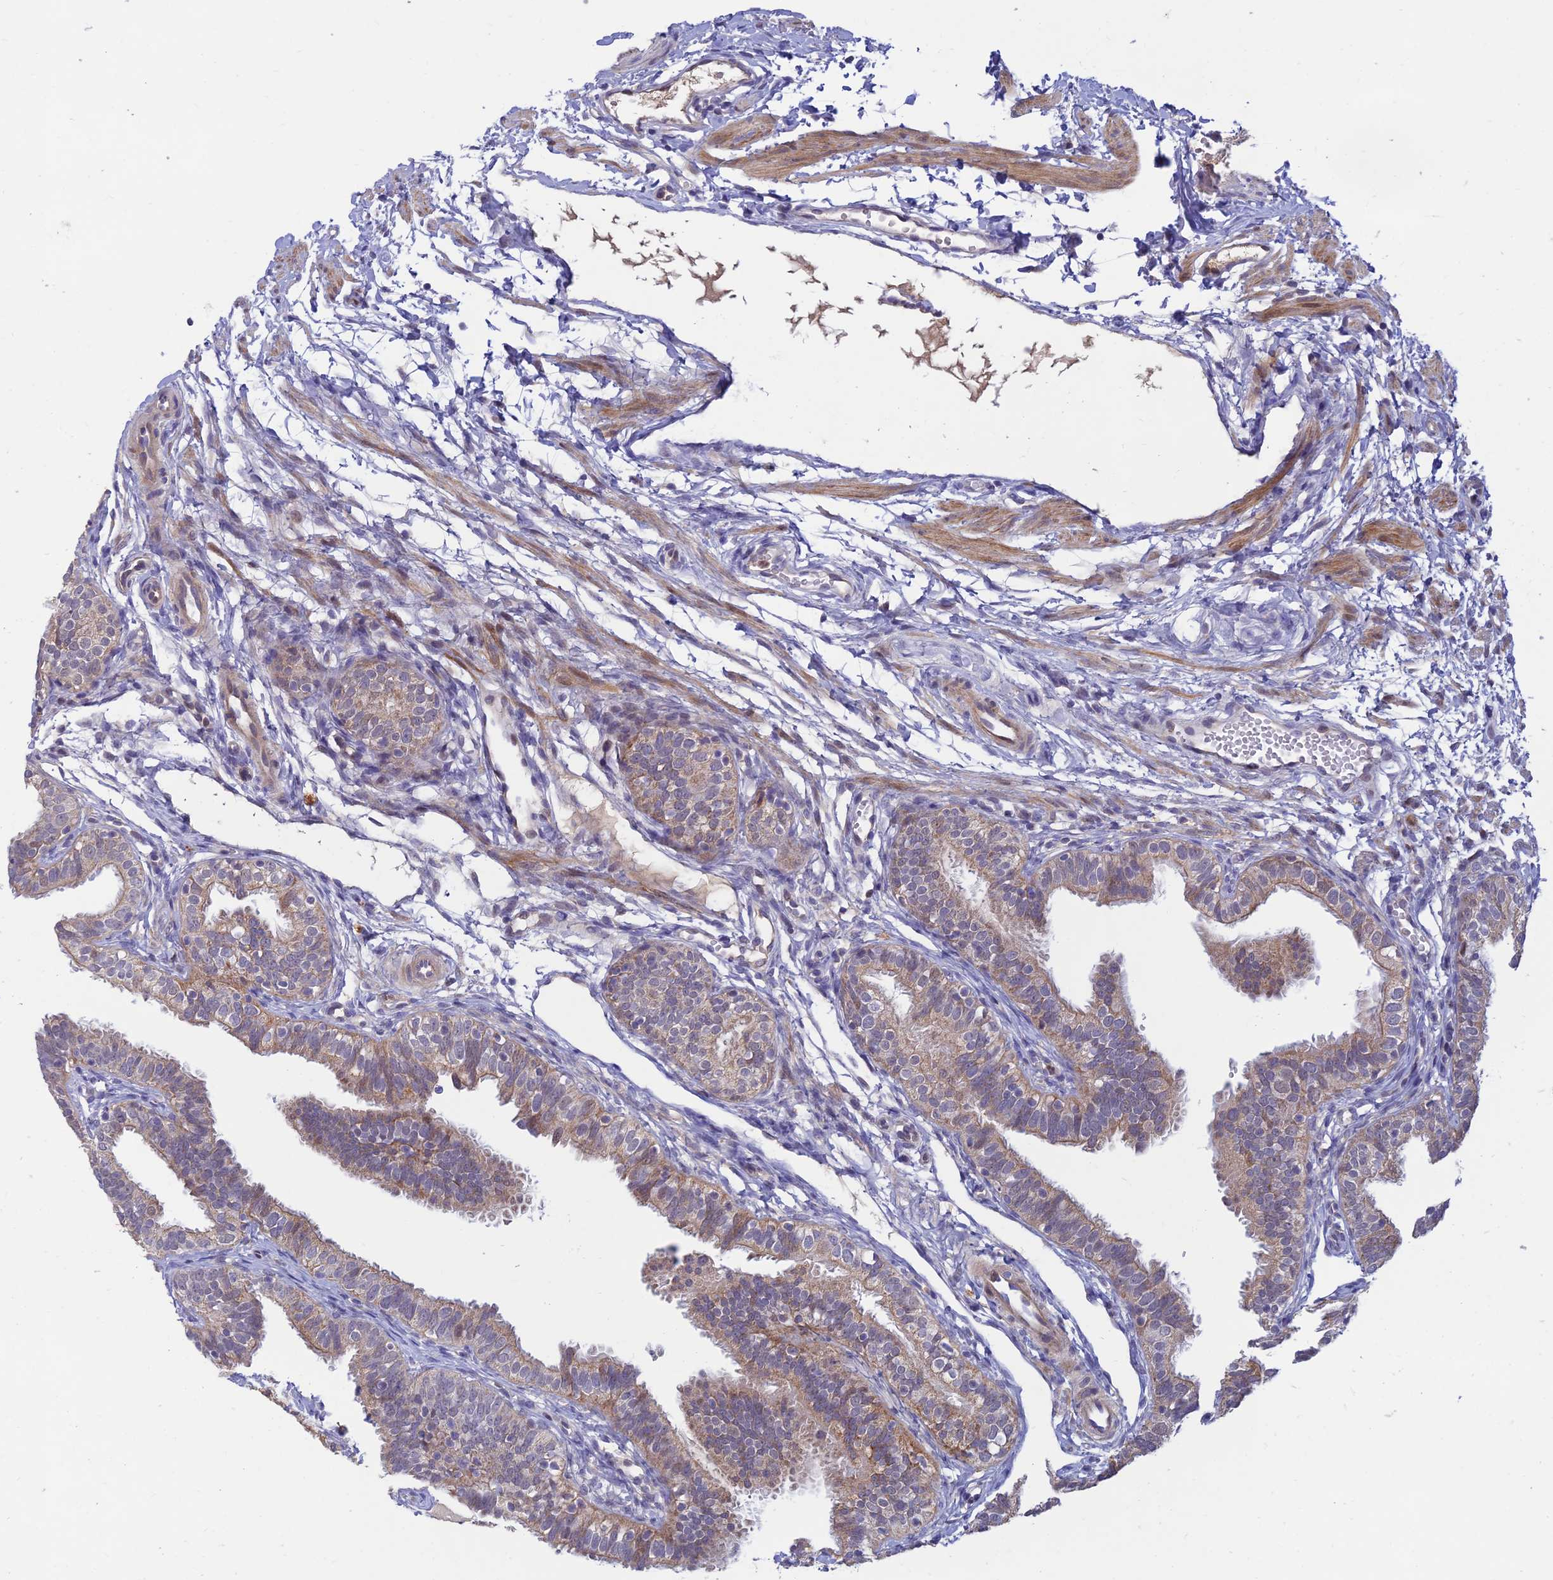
{"staining": {"intensity": "weak", "quantity": "25%-75%", "location": "cytoplasmic/membranous,nuclear"}, "tissue": "fallopian tube", "cell_type": "Glandular cells", "image_type": "normal", "snomed": [{"axis": "morphology", "description": "Normal tissue, NOS"}, {"axis": "topography", "description": "Fallopian tube"}], "caption": "High-magnification brightfield microscopy of unremarkable fallopian tube stained with DAB (brown) and counterstained with hematoxylin (blue). glandular cells exhibit weak cytoplasmic/membranous,nuclear positivity is appreciated in approximately25%-75% of cells. Using DAB (3,3'-diaminobenzidine) (brown) and hematoxylin (blue) stains, captured at high magnification using brightfield microscopy.", "gene": "FASTKD5", "patient": {"sex": "female", "age": 35}}